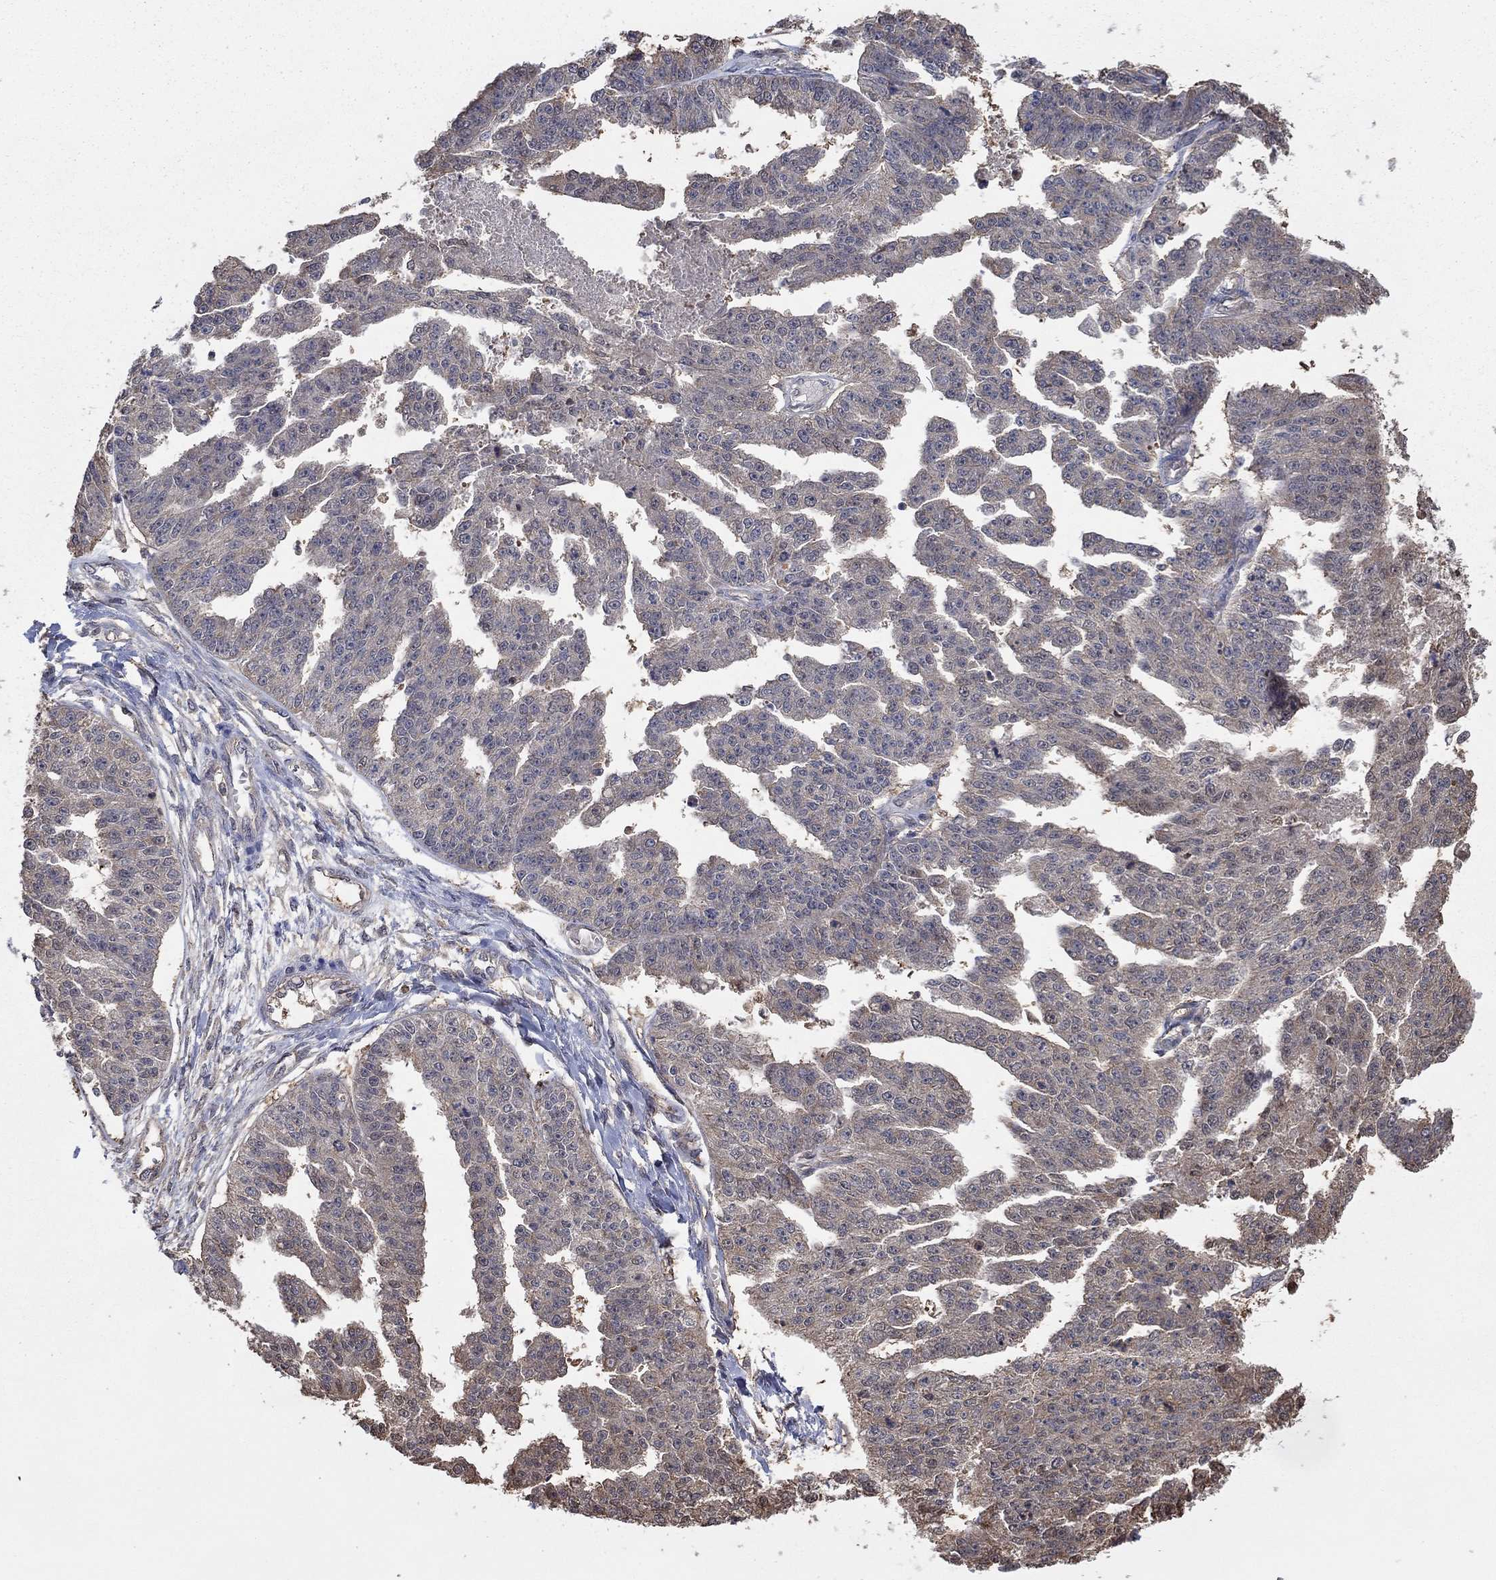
{"staining": {"intensity": "weak", "quantity": "<25%", "location": "cytoplasmic/membranous"}, "tissue": "ovarian cancer", "cell_type": "Tumor cells", "image_type": "cancer", "snomed": [{"axis": "morphology", "description": "Cystadenocarcinoma, serous, NOS"}, {"axis": "topography", "description": "Ovary"}], "caption": "Tumor cells are negative for protein expression in human serous cystadenocarcinoma (ovarian).", "gene": "RNF114", "patient": {"sex": "female", "age": 58}}